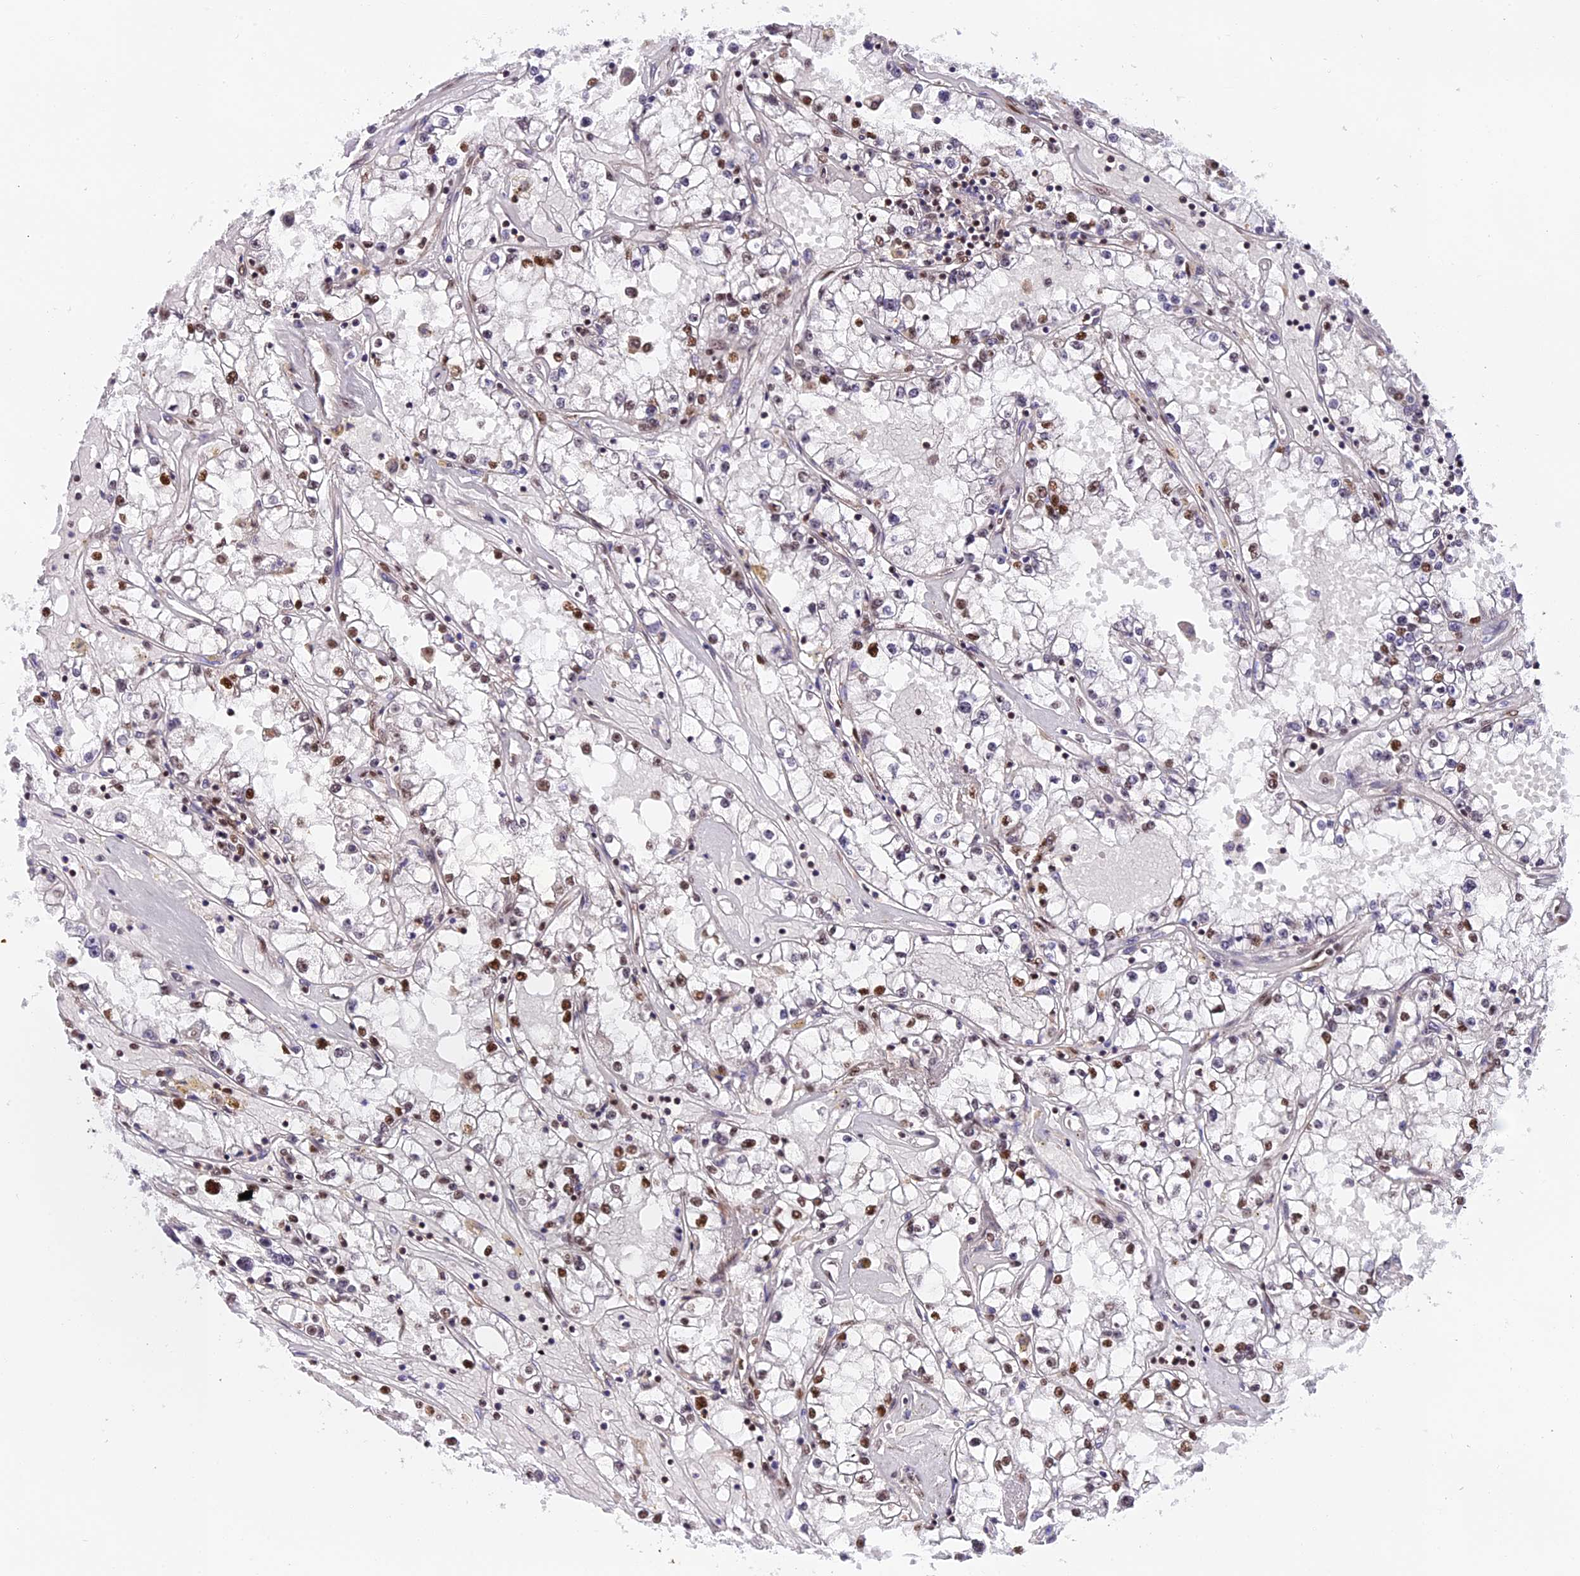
{"staining": {"intensity": "moderate", "quantity": "25%-75%", "location": "nuclear"}, "tissue": "renal cancer", "cell_type": "Tumor cells", "image_type": "cancer", "snomed": [{"axis": "morphology", "description": "Adenocarcinoma, NOS"}, {"axis": "topography", "description": "Kidney"}], "caption": "This photomicrograph displays immunohistochemistry (IHC) staining of renal cancer, with medium moderate nuclear staining in about 25%-75% of tumor cells.", "gene": "RAMAC", "patient": {"sex": "male", "age": 56}}